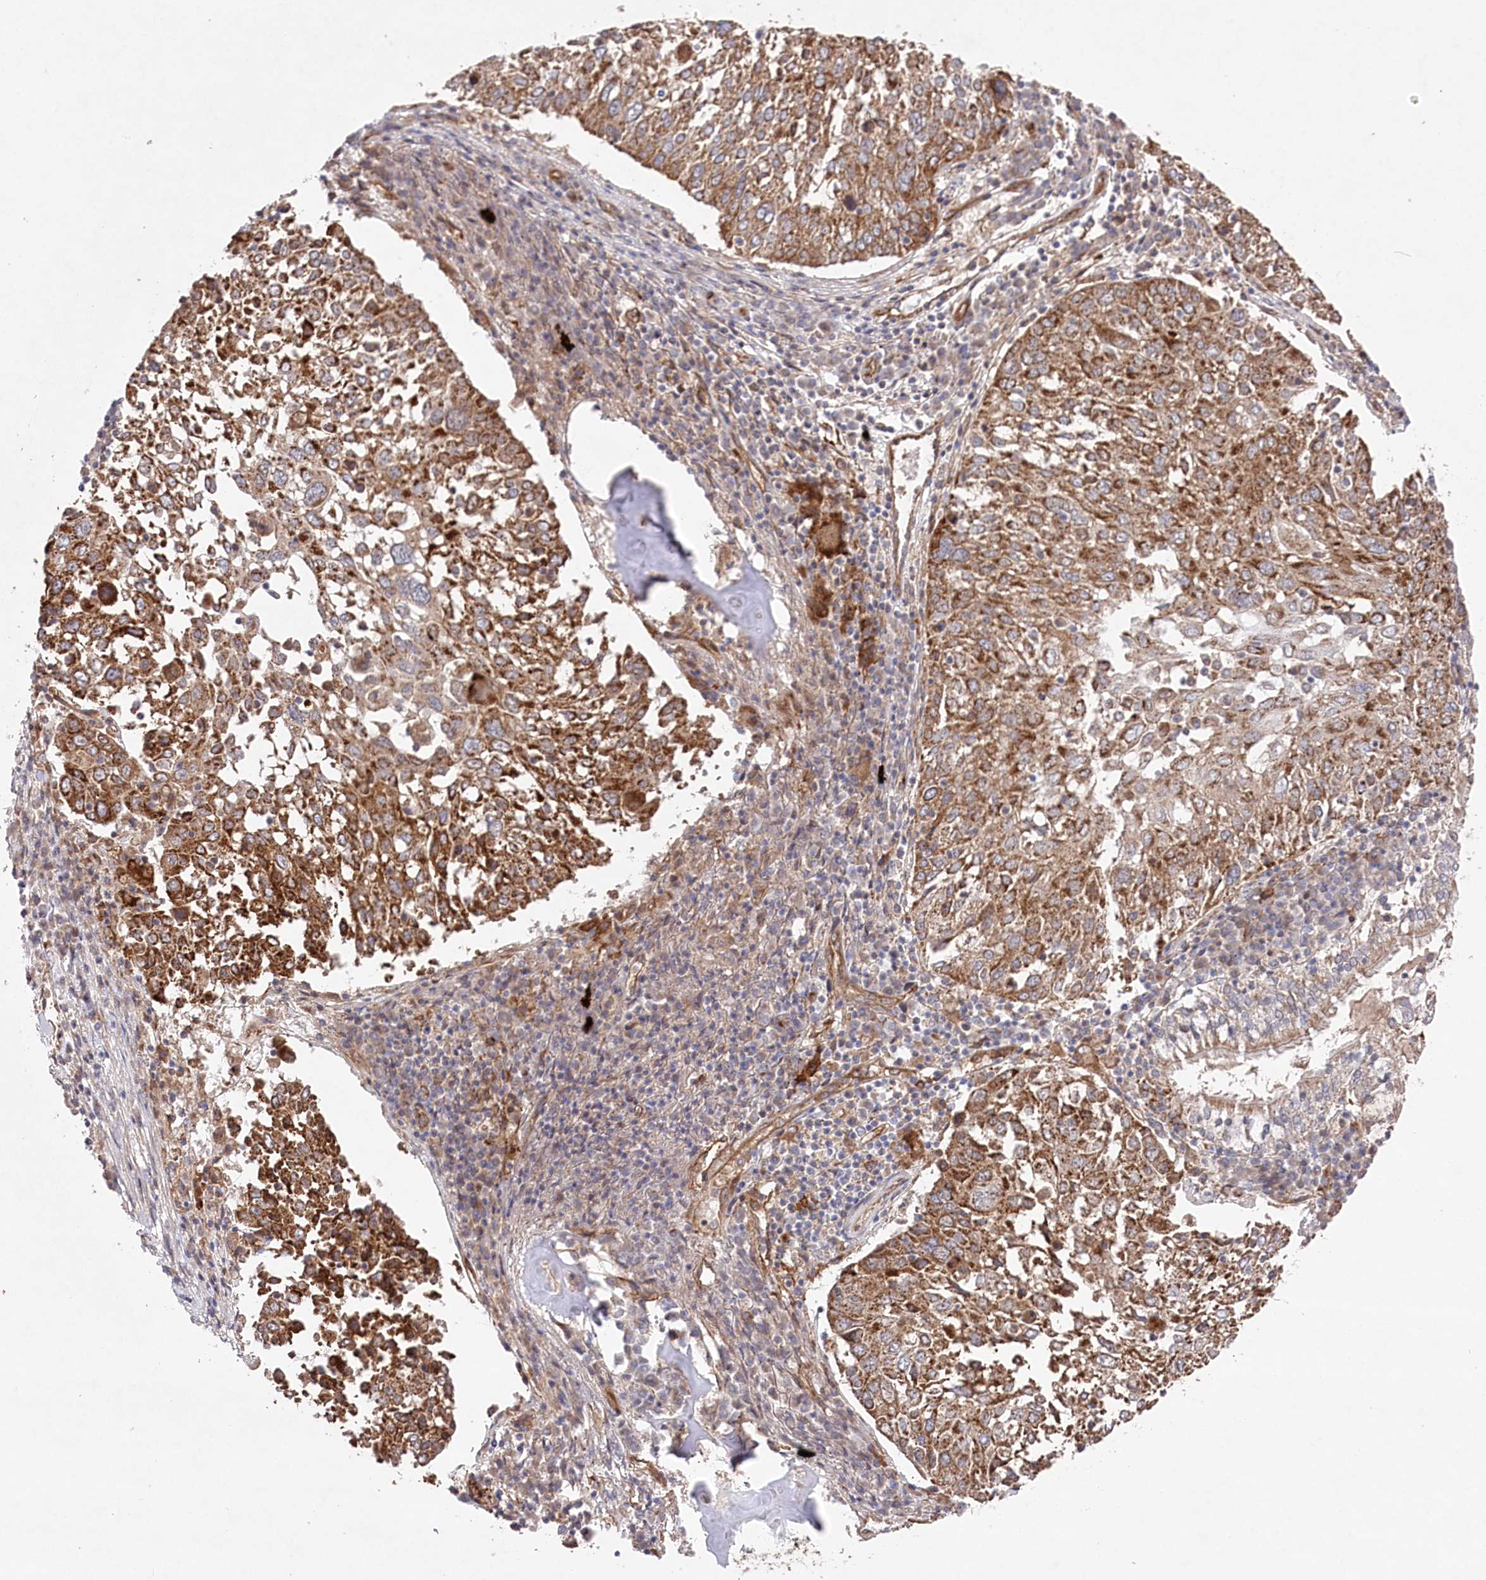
{"staining": {"intensity": "moderate", "quantity": ">75%", "location": "cytoplasmic/membranous"}, "tissue": "lung cancer", "cell_type": "Tumor cells", "image_type": "cancer", "snomed": [{"axis": "morphology", "description": "Squamous cell carcinoma, NOS"}, {"axis": "topography", "description": "Lung"}], "caption": "Tumor cells display medium levels of moderate cytoplasmic/membranous positivity in about >75% of cells in human squamous cell carcinoma (lung).", "gene": "MTPAP", "patient": {"sex": "male", "age": 65}}